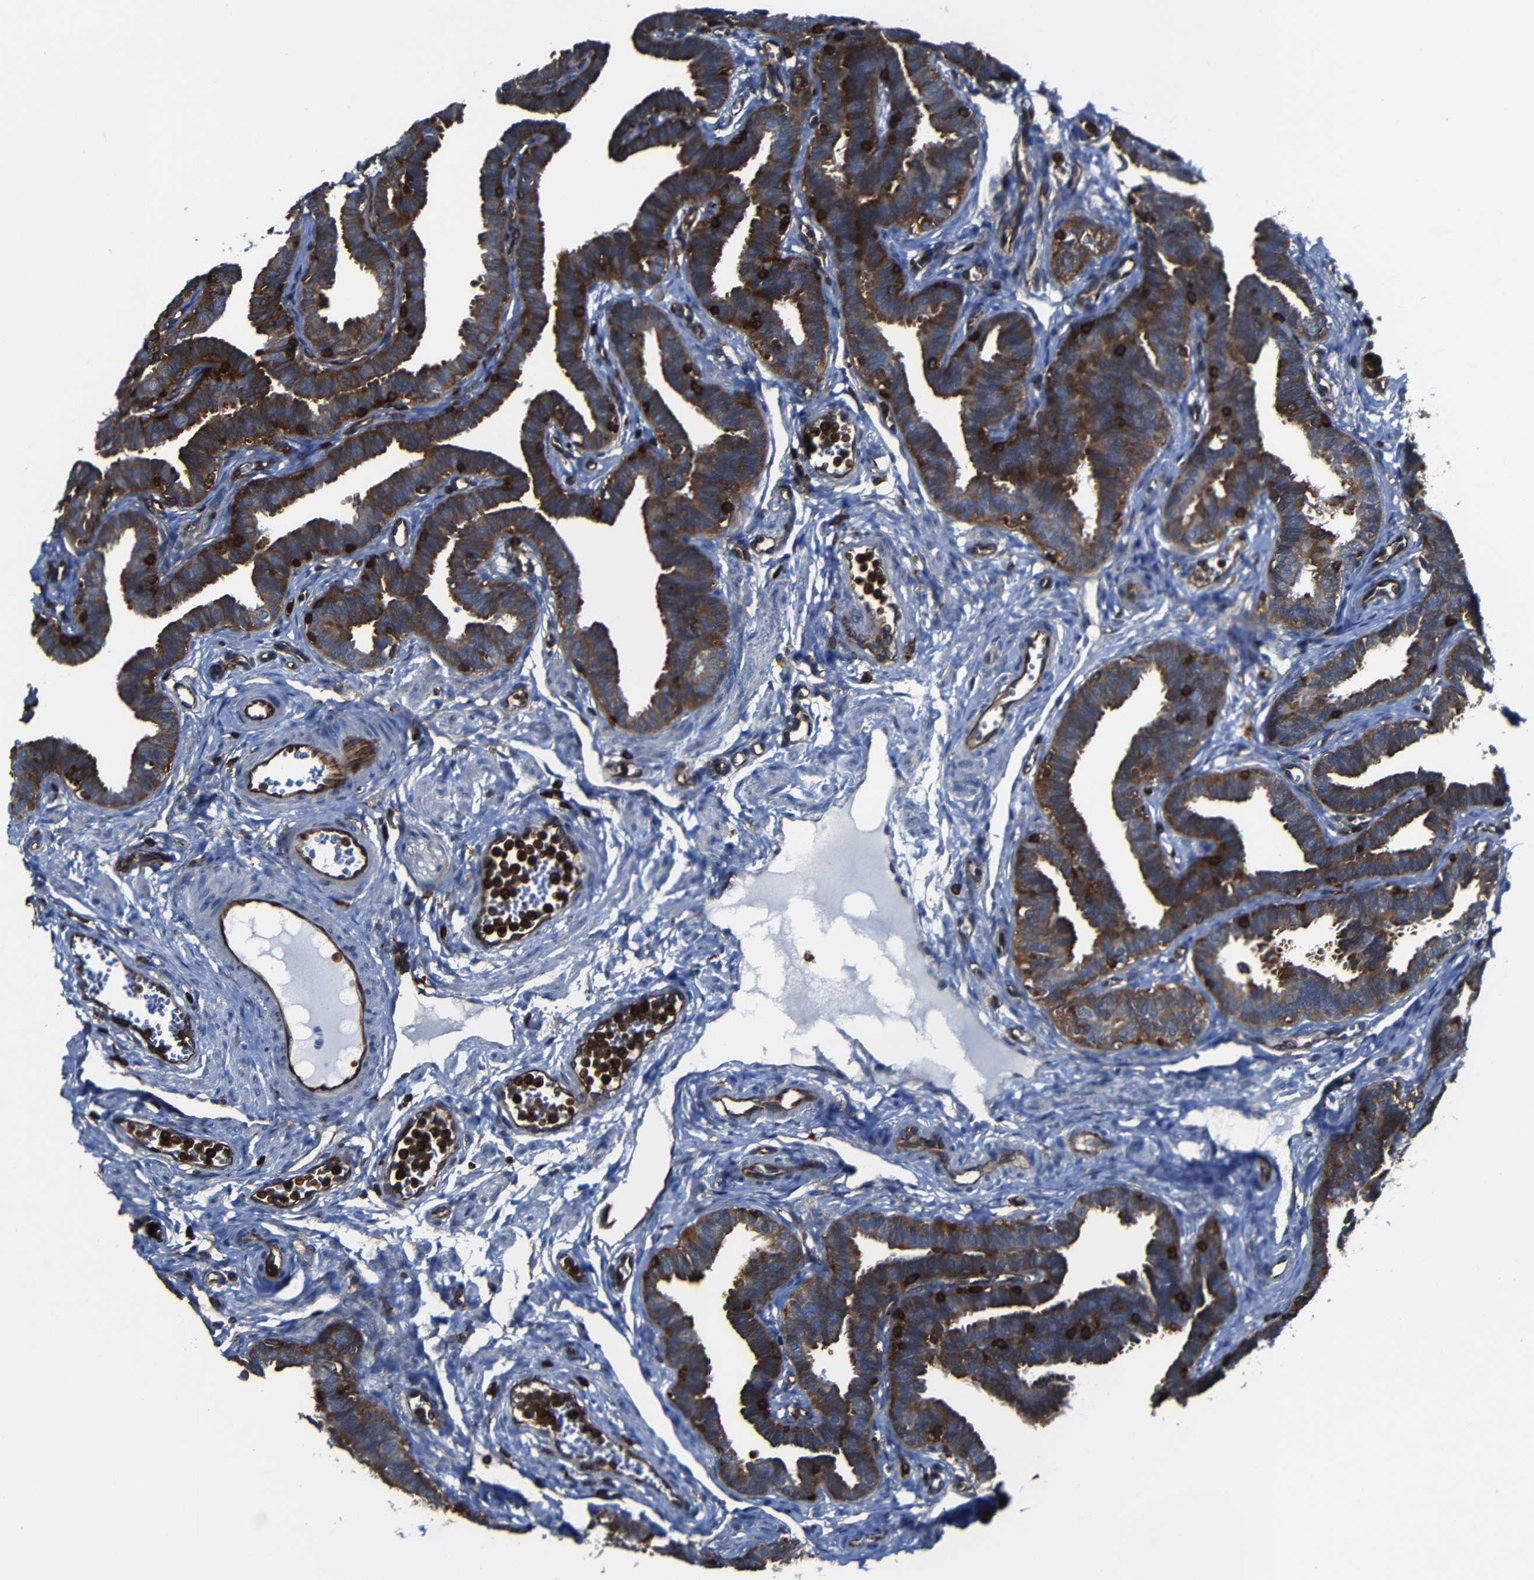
{"staining": {"intensity": "strong", "quantity": ">75%", "location": "cytoplasmic/membranous"}, "tissue": "fallopian tube", "cell_type": "Glandular cells", "image_type": "normal", "snomed": [{"axis": "morphology", "description": "Normal tissue, NOS"}, {"axis": "topography", "description": "Fallopian tube"}, {"axis": "topography", "description": "Ovary"}], "caption": "An immunohistochemistry image of benign tissue is shown. Protein staining in brown labels strong cytoplasmic/membranous positivity in fallopian tube within glandular cells.", "gene": "ARHGEF1", "patient": {"sex": "female", "age": 23}}